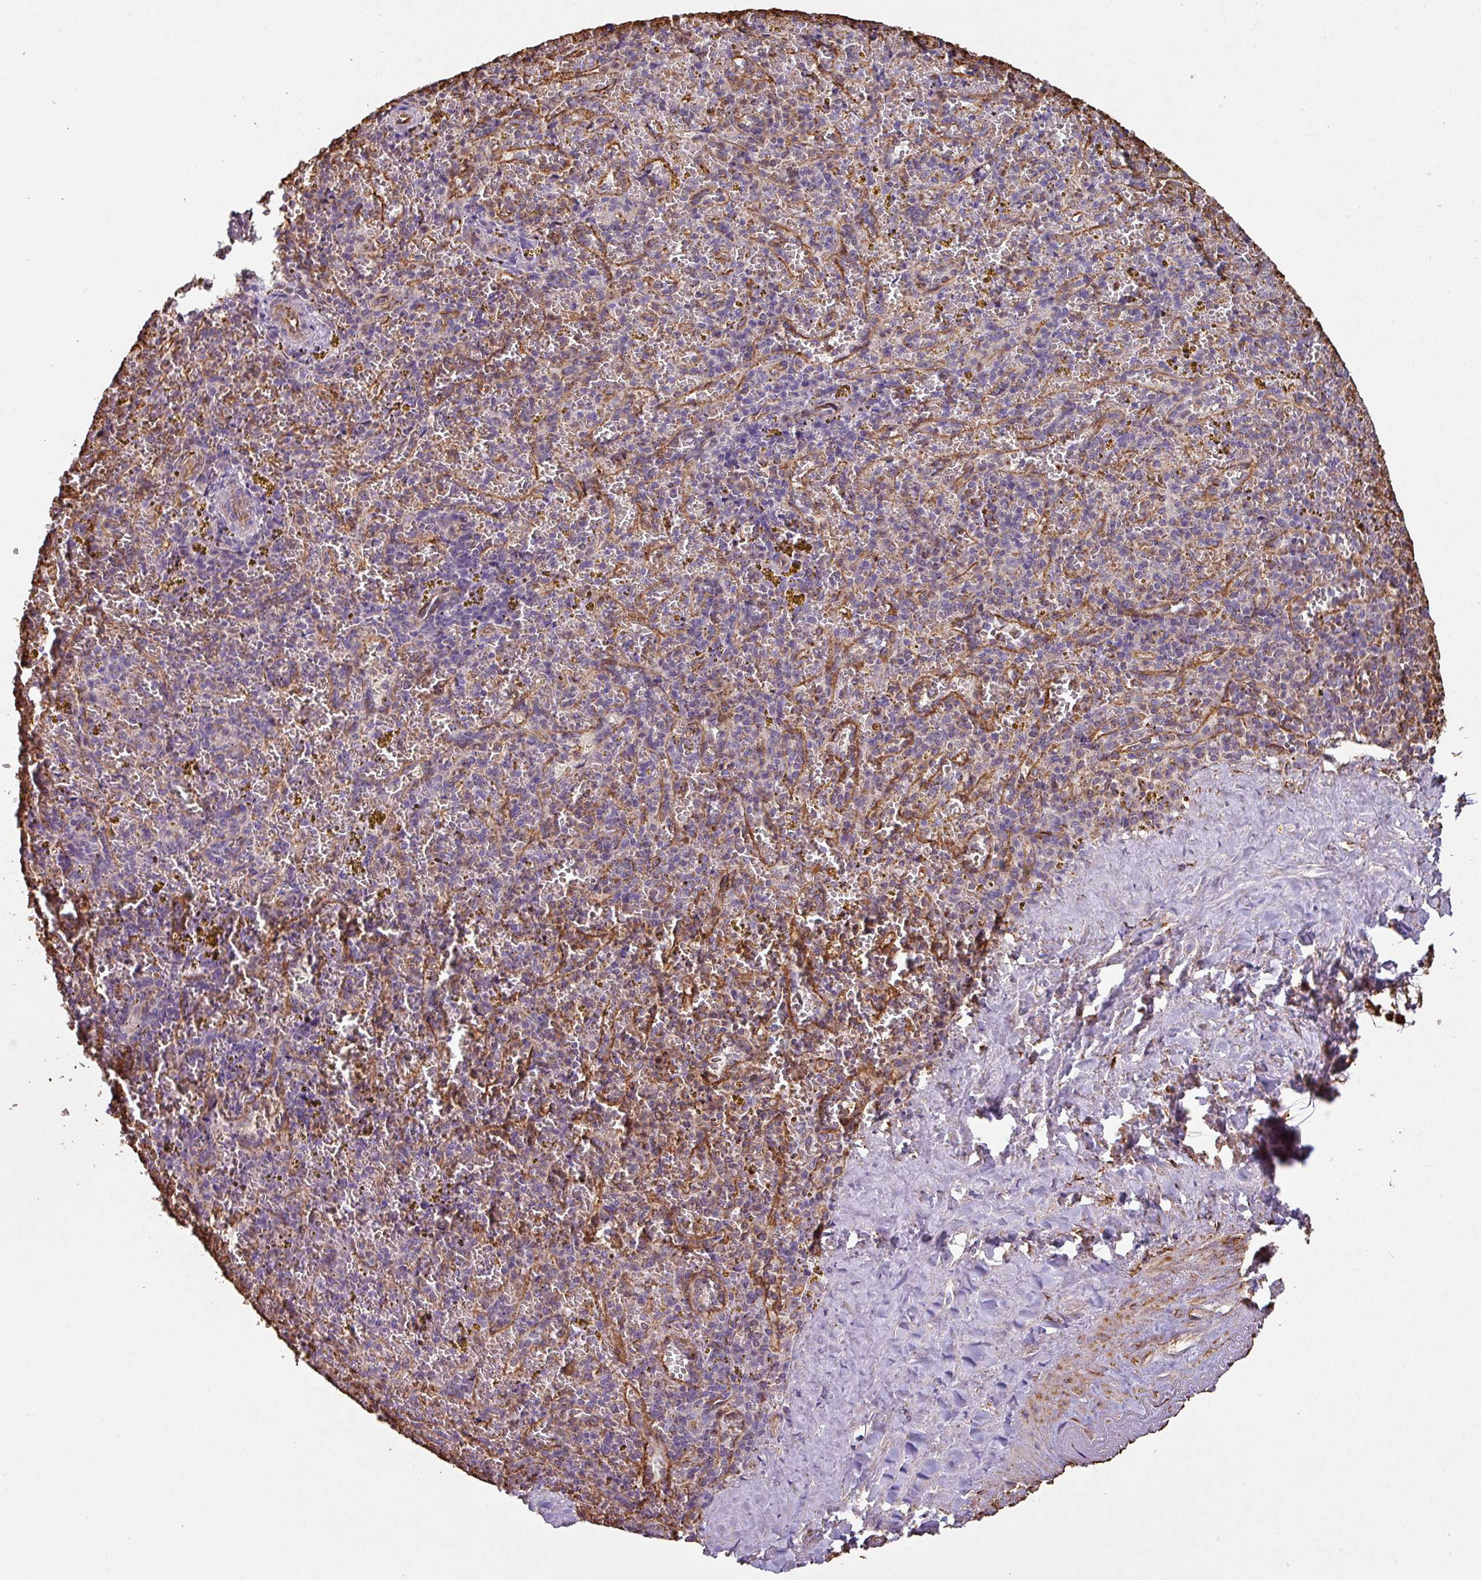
{"staining": {"intensity": "negative", "quantity": "none", "location": "none"}, "tissue": "spleen", "cell_type": "Cells in red pulp", "image_type": "normal", "snomed": [{"axis": "morphology", "description": "Normal tissue, NOS"}, {"axis": "topography", "description": "Spleen"}], "caption": "Immunohistochemistry micrograph of unremarkable spleen stained for a protein (brown), which demonstrates no positivity in cells in red pulp.", "gene": "ZNF280C", "patient": {"sex": "male", "age": 57}}